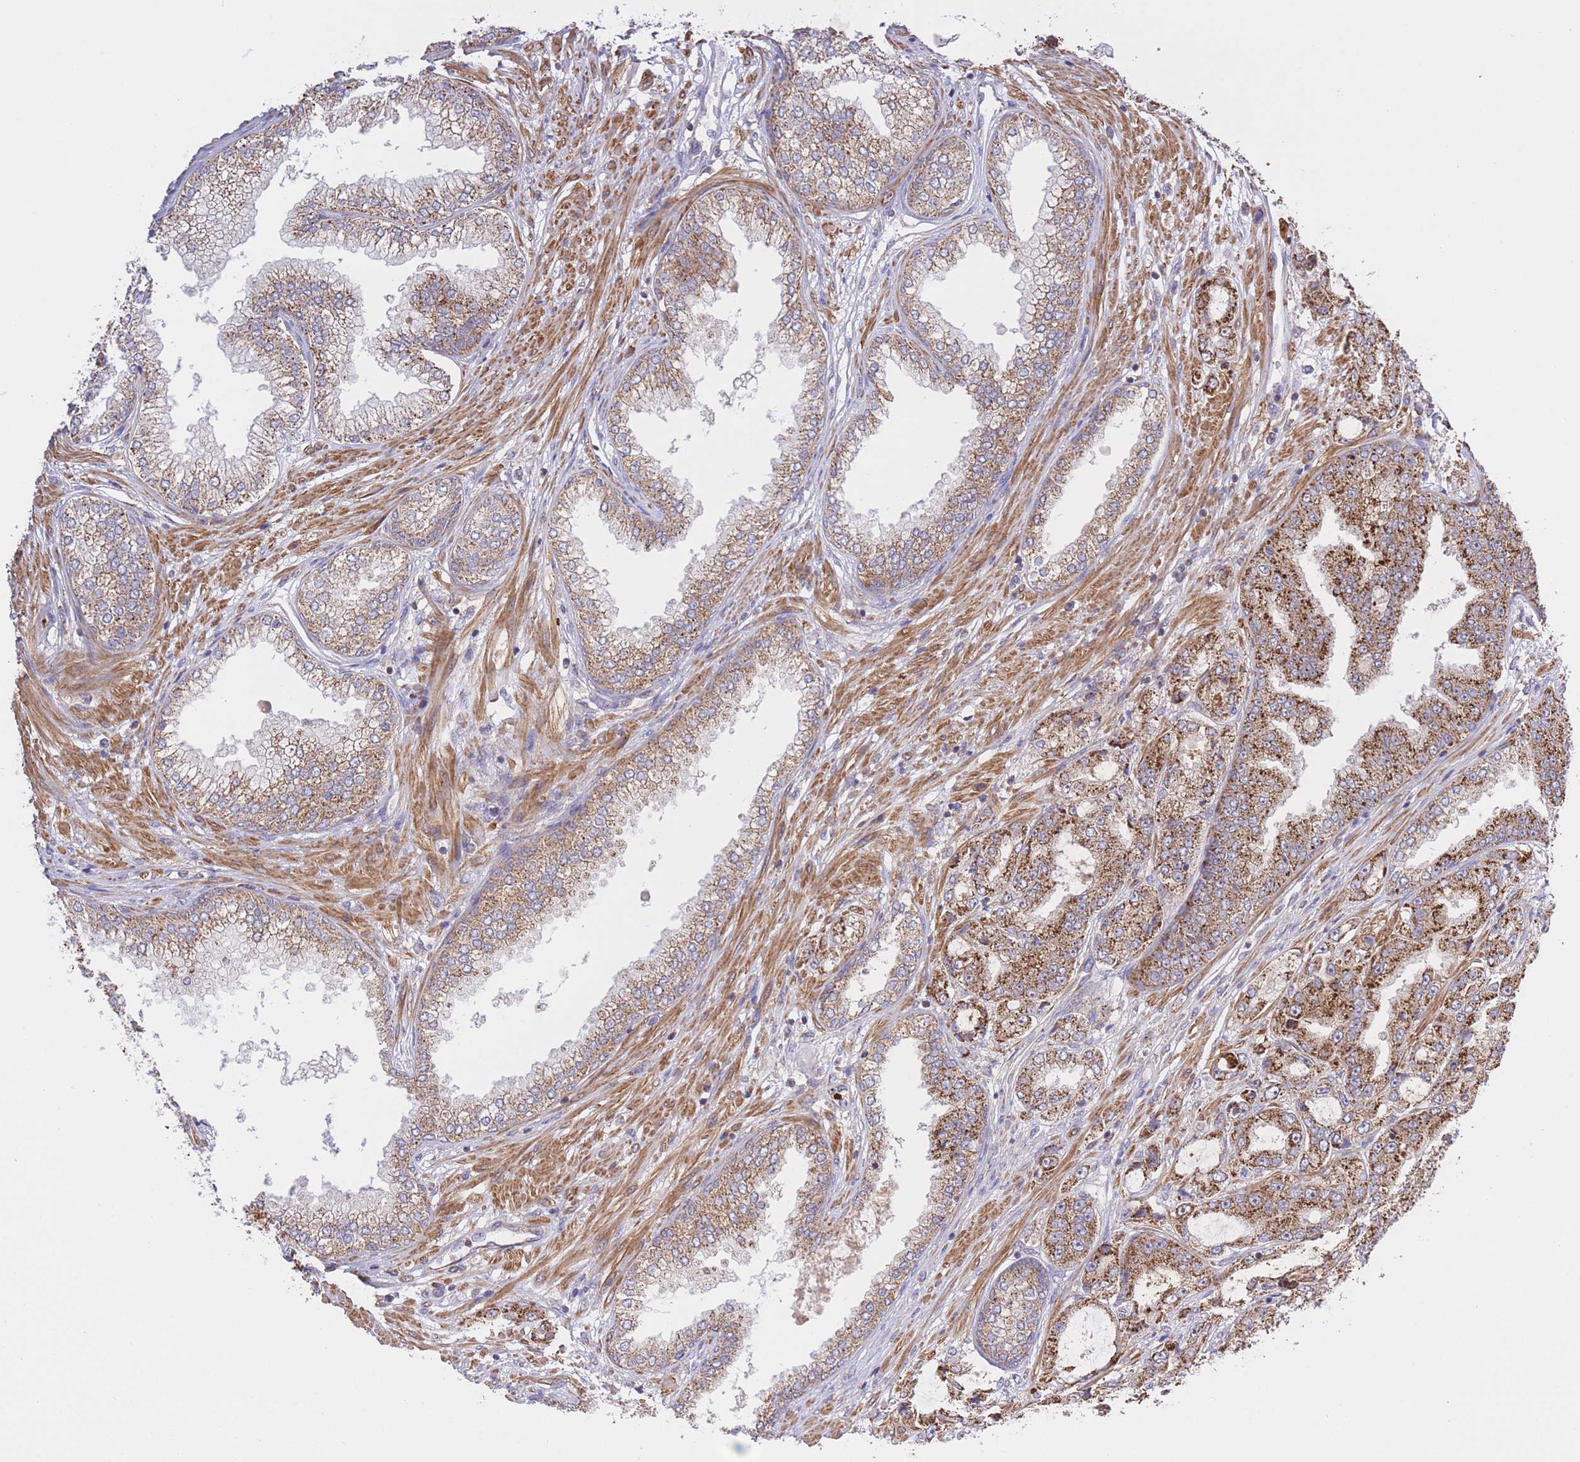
{"staining": {"intensity": "moderate", "quantity": ">75%", "location": "cytoplasmic/membranous"}, "tissue": "prostate cancer", "cell_type": "Tumor cells", "image_type": "cancer", "snomed": [{"axis": "morphology", "description": "Adenocarcinoma, High grade"}, {"axis": "topography", "description": "Prostate"}], "caption": "High-magnification brightfield microscopy of prostate adenocarcinoma (high-grade) stained with DAB (brown) and counterstained with hematoxylin (blue). tumor cells exhibit moderate cytoplasmic/membranous expression is appreciated in about>75% of cells.", "gene": "ATP13A2", "patient": {"sex": "male", "age": 71}}